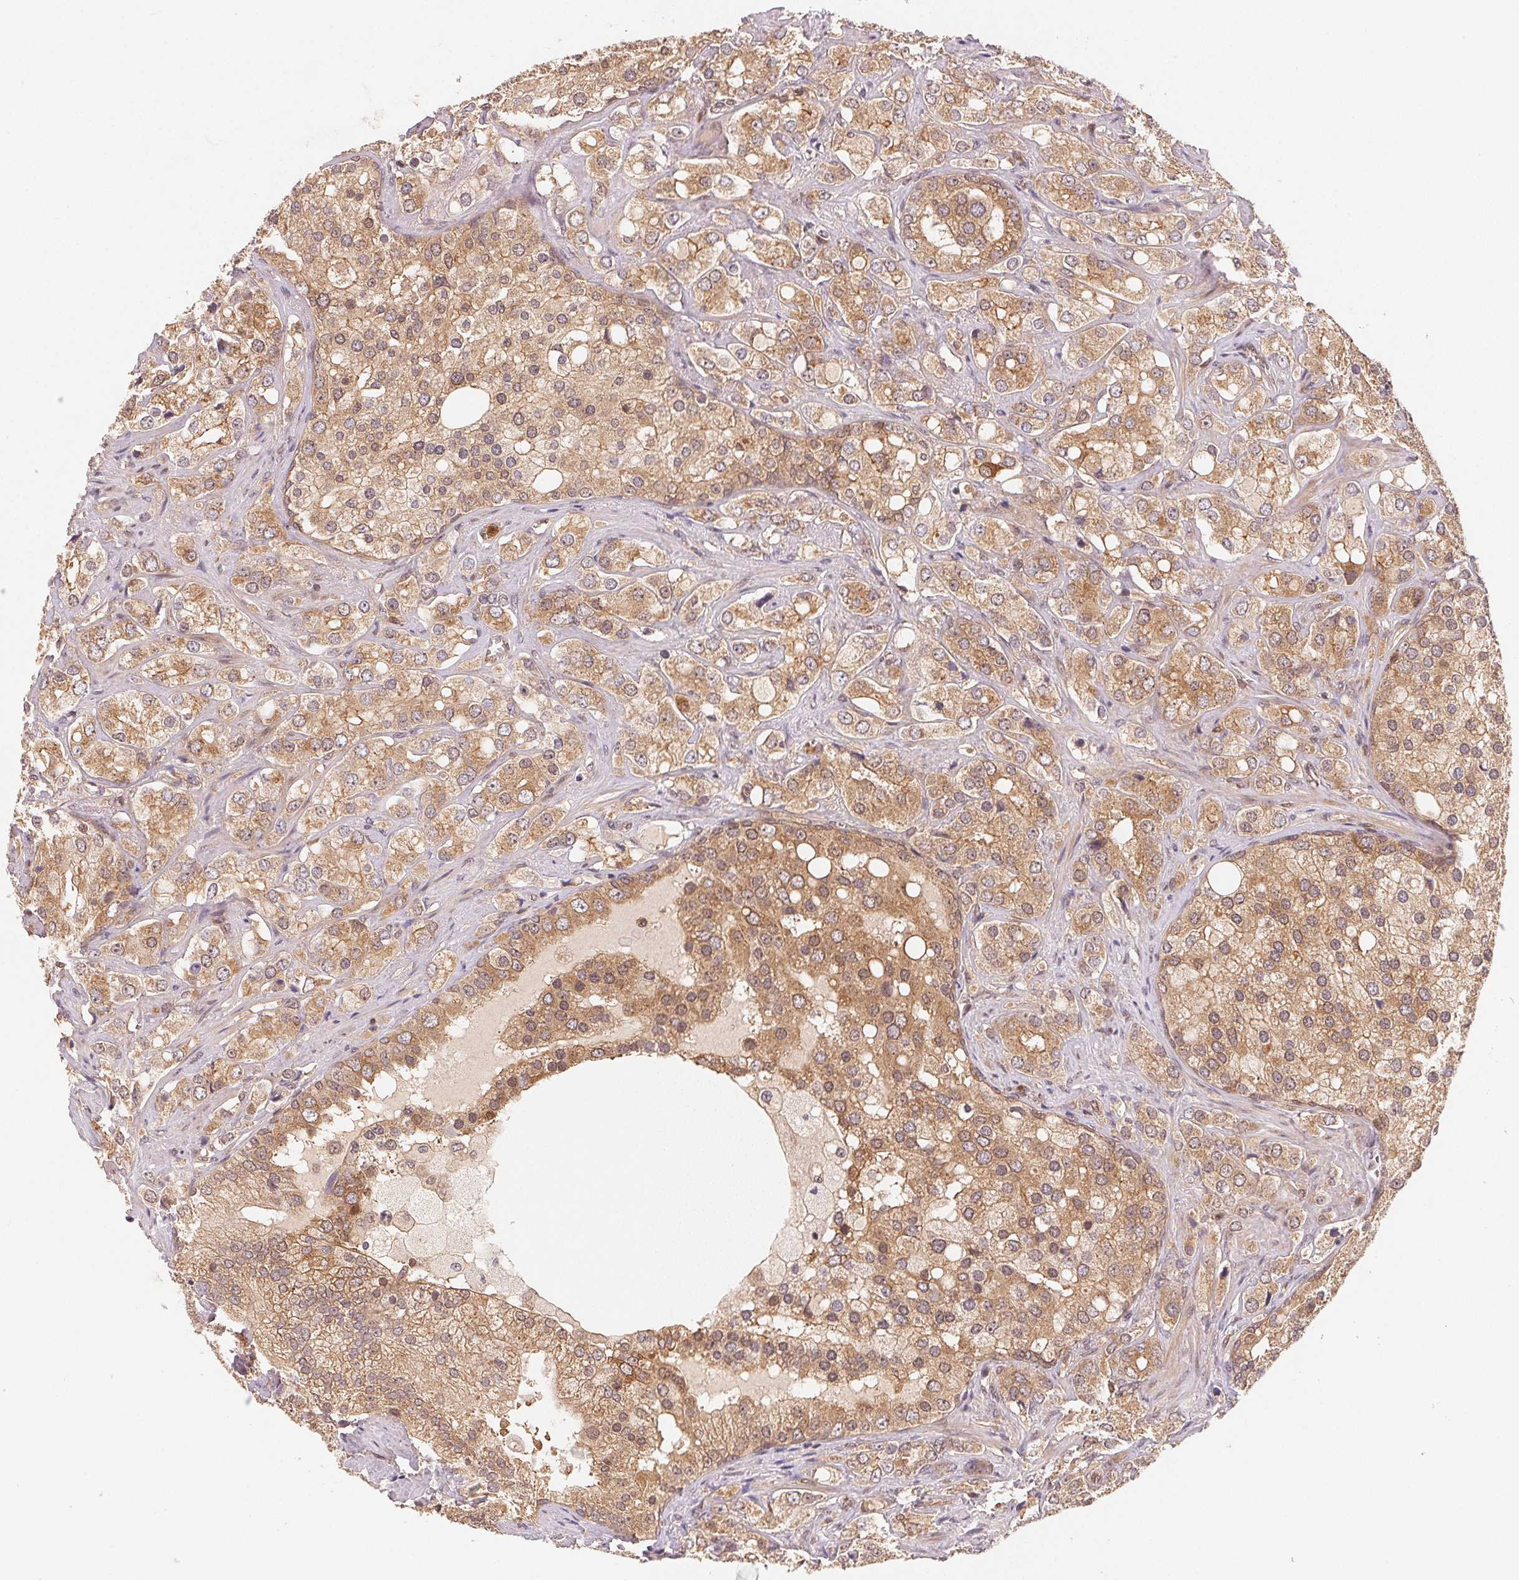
{"staining": {"intensity": "moderate", "quantity": ">75%", "location": "cytoplasmic/membranous,nuclear"}, "tissue": "prostate cancer", "cell_type": "Tumor cells", "image_type": "cancer", "snomed": [{"axis": "morphology", "description": "Adenocarcinoma, High grade"}, {"axis": "topography", "description": "Prostate"}], "caption": "About >75% of tumor cells in human high-grade adenocarcinoma (prostate) show moderate cytoplasmic/membranous and nuclear protein positivity as visualized by brown immunohistochemical staining.", "gene": "CCDC102B", "patient": {"sex": "male", "age": 67}}